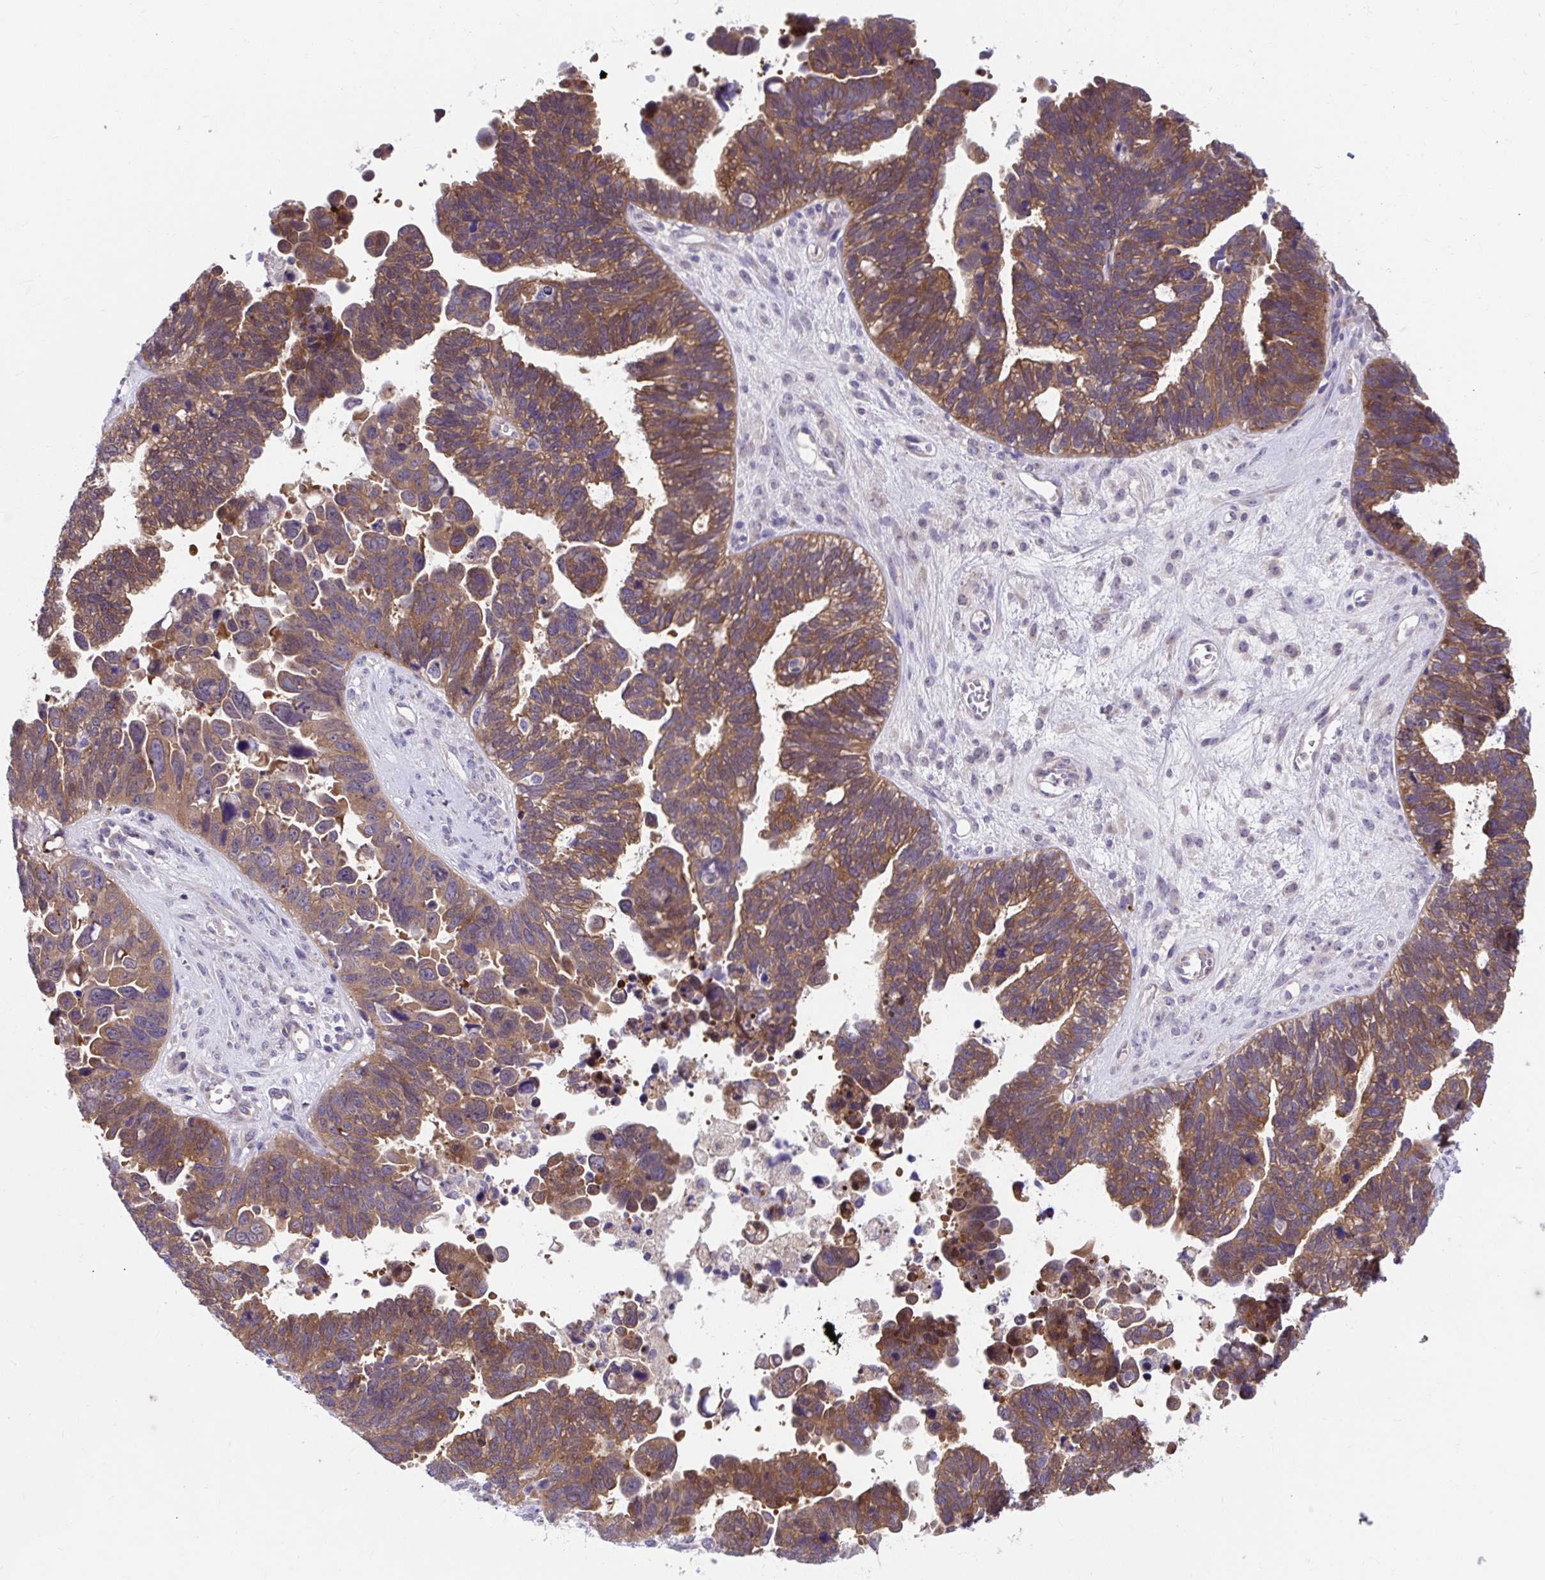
{"staining": {"intensity": "moderate", "quantity": ">75%", "location": "cytoplasmic/membranous"}, "tissue": "ovarian cancer", "cell_type": "Tumor cells", "image_type": "cancer", "snomed": [{"axis": "morphology", "description": "Cystadenocarcinoma, serous, NOS"}, {"axis": "topography", "description": "Ovary"}], "caption": "Ovarian cancer was stained to show a protein in brown. There is medium levels of moderate cytoplasmic/membranous positivity in approximately >75% of tumor cells.", "gene": "PCDHB7", "patient": {"sex": "female", "age": 60}}